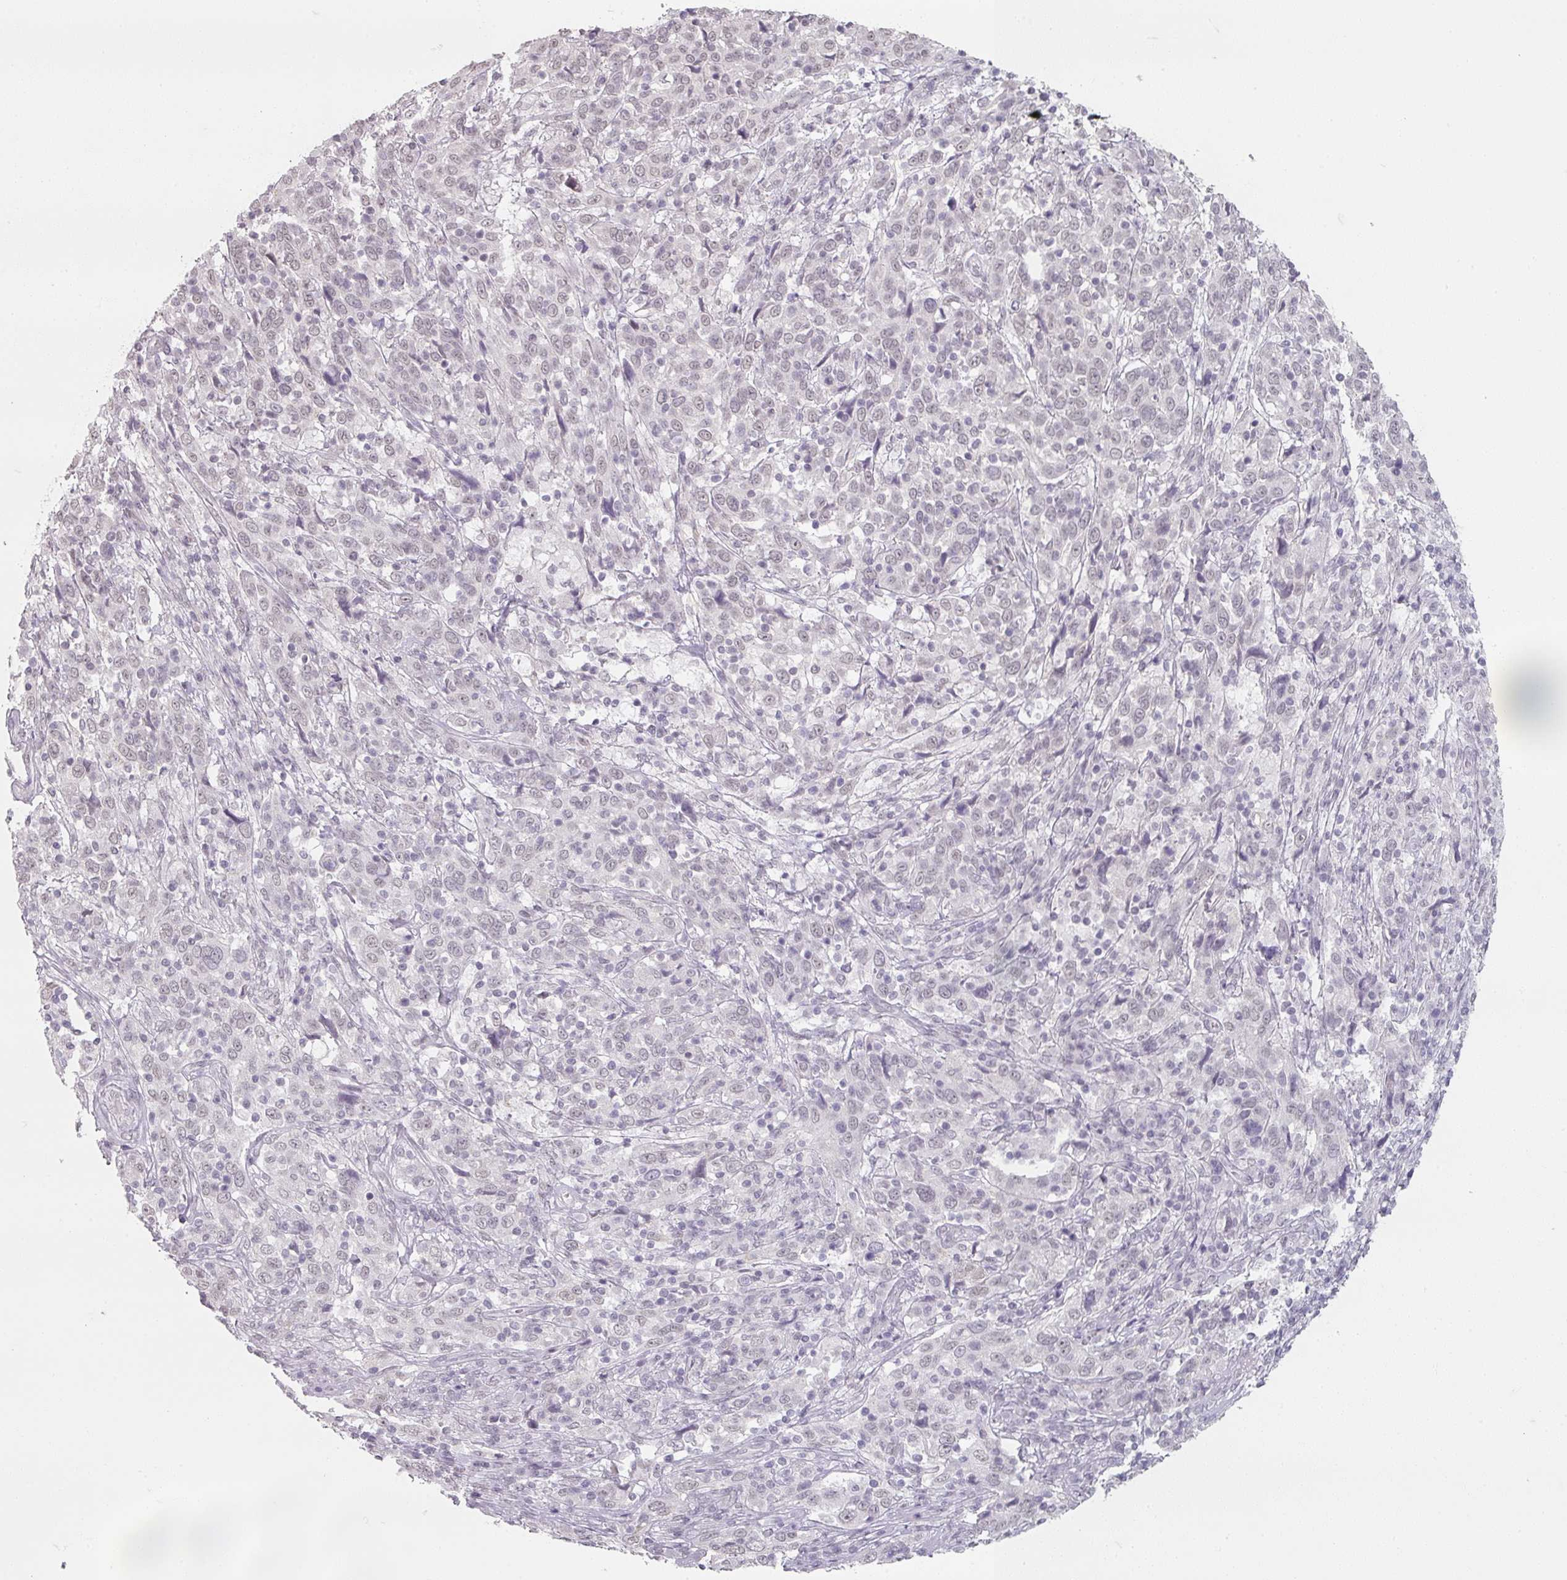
{"staining": {"intensity": "negative", "quantity": "none", "location": "none"}, "tissue": "cervical cancer", "cell_type": "Tumor cells", "image_type": "cancer", "snomed": [{"axis": "morphology", "description": "Squamous cell carcinoma, NOS"}, {"axis": "topography", "description": "Cervix"}], "caption": "Immunohistochemistry micrograph of neoplastic tissue: human squamous cell carcinoma (cervical) stained with DAB exhibits no significant protein staining in tumor cells.", "gene": "SPRR1A", "patient": {"sex": "female", "age": 46}}